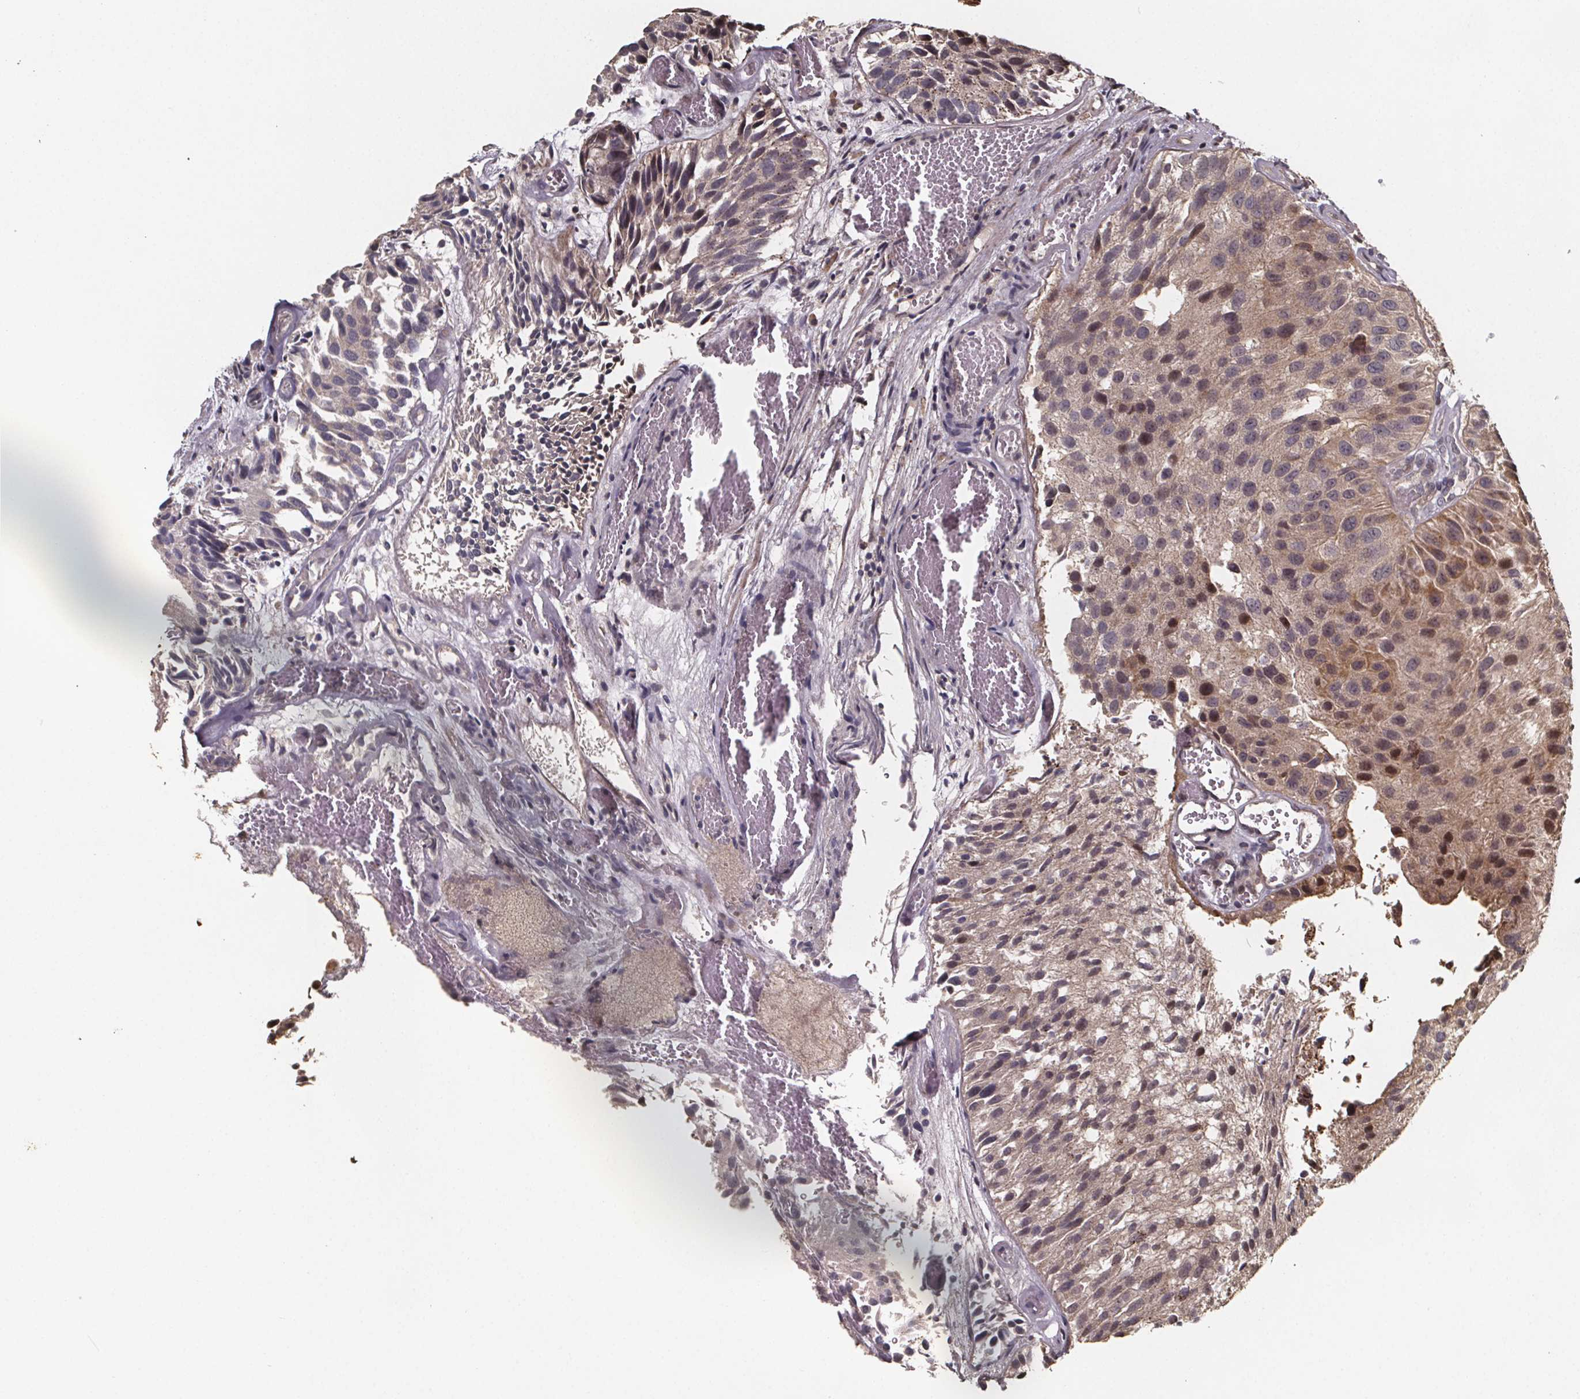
{"staining": {"intensity": "weak", "quantity": "<25%", "location": "cytoplasmic/membranous,nuclear"}, "tissue": "urothelial cancer", "cell_type": "Tumor cells", "image_type": "cancer", "snomed": [{"axis": "morphology", "description": "Urothelial carcinoma, Low grade"}, {"axis": "topography", "description": "Urinary bladder"}], "caption": "A photomicrograph of urothelial cancer stained for a protein exhibits no brown staining in tumor cells.", "gene": "ZNF879", "patient": {"sex": "female", "age": 87}}